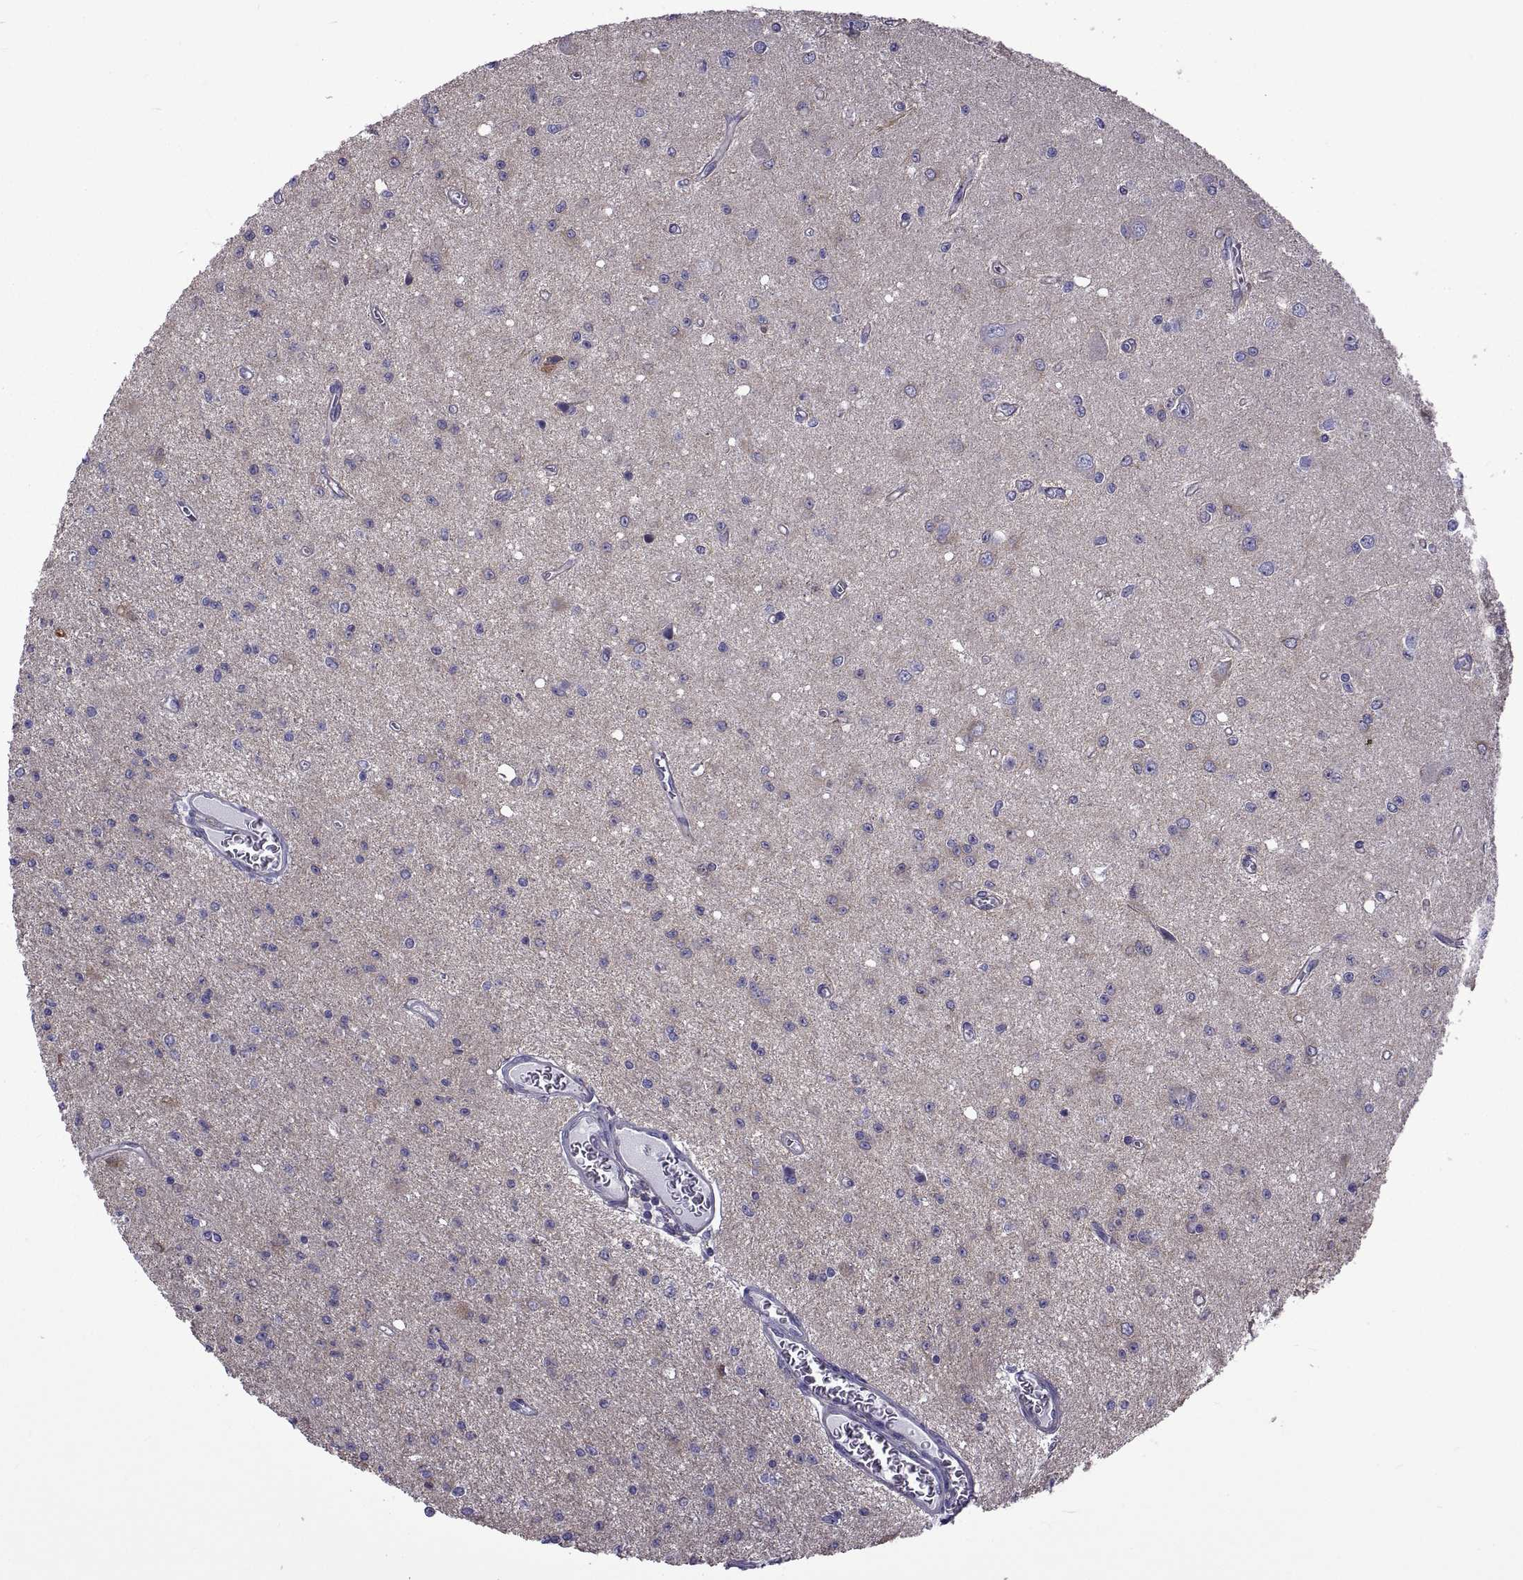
{"staining": {"intensity": "negative", "quantity": "none", "location": "none"}, "tissue": "glioma", "cell_type": "Tumor cells", "image_type": "cancer", "snomed": [{"axis": "morphology", "description": "Glioma, malignant, Low grade"}, {"axis": "topography", "description": "Brain"}], "caption": "Glioma was stained to show a protein in brown. There is no significant staining in tumor cells.", "gene": "TMC3", "patient": {"sex": "female", "age": 45}}